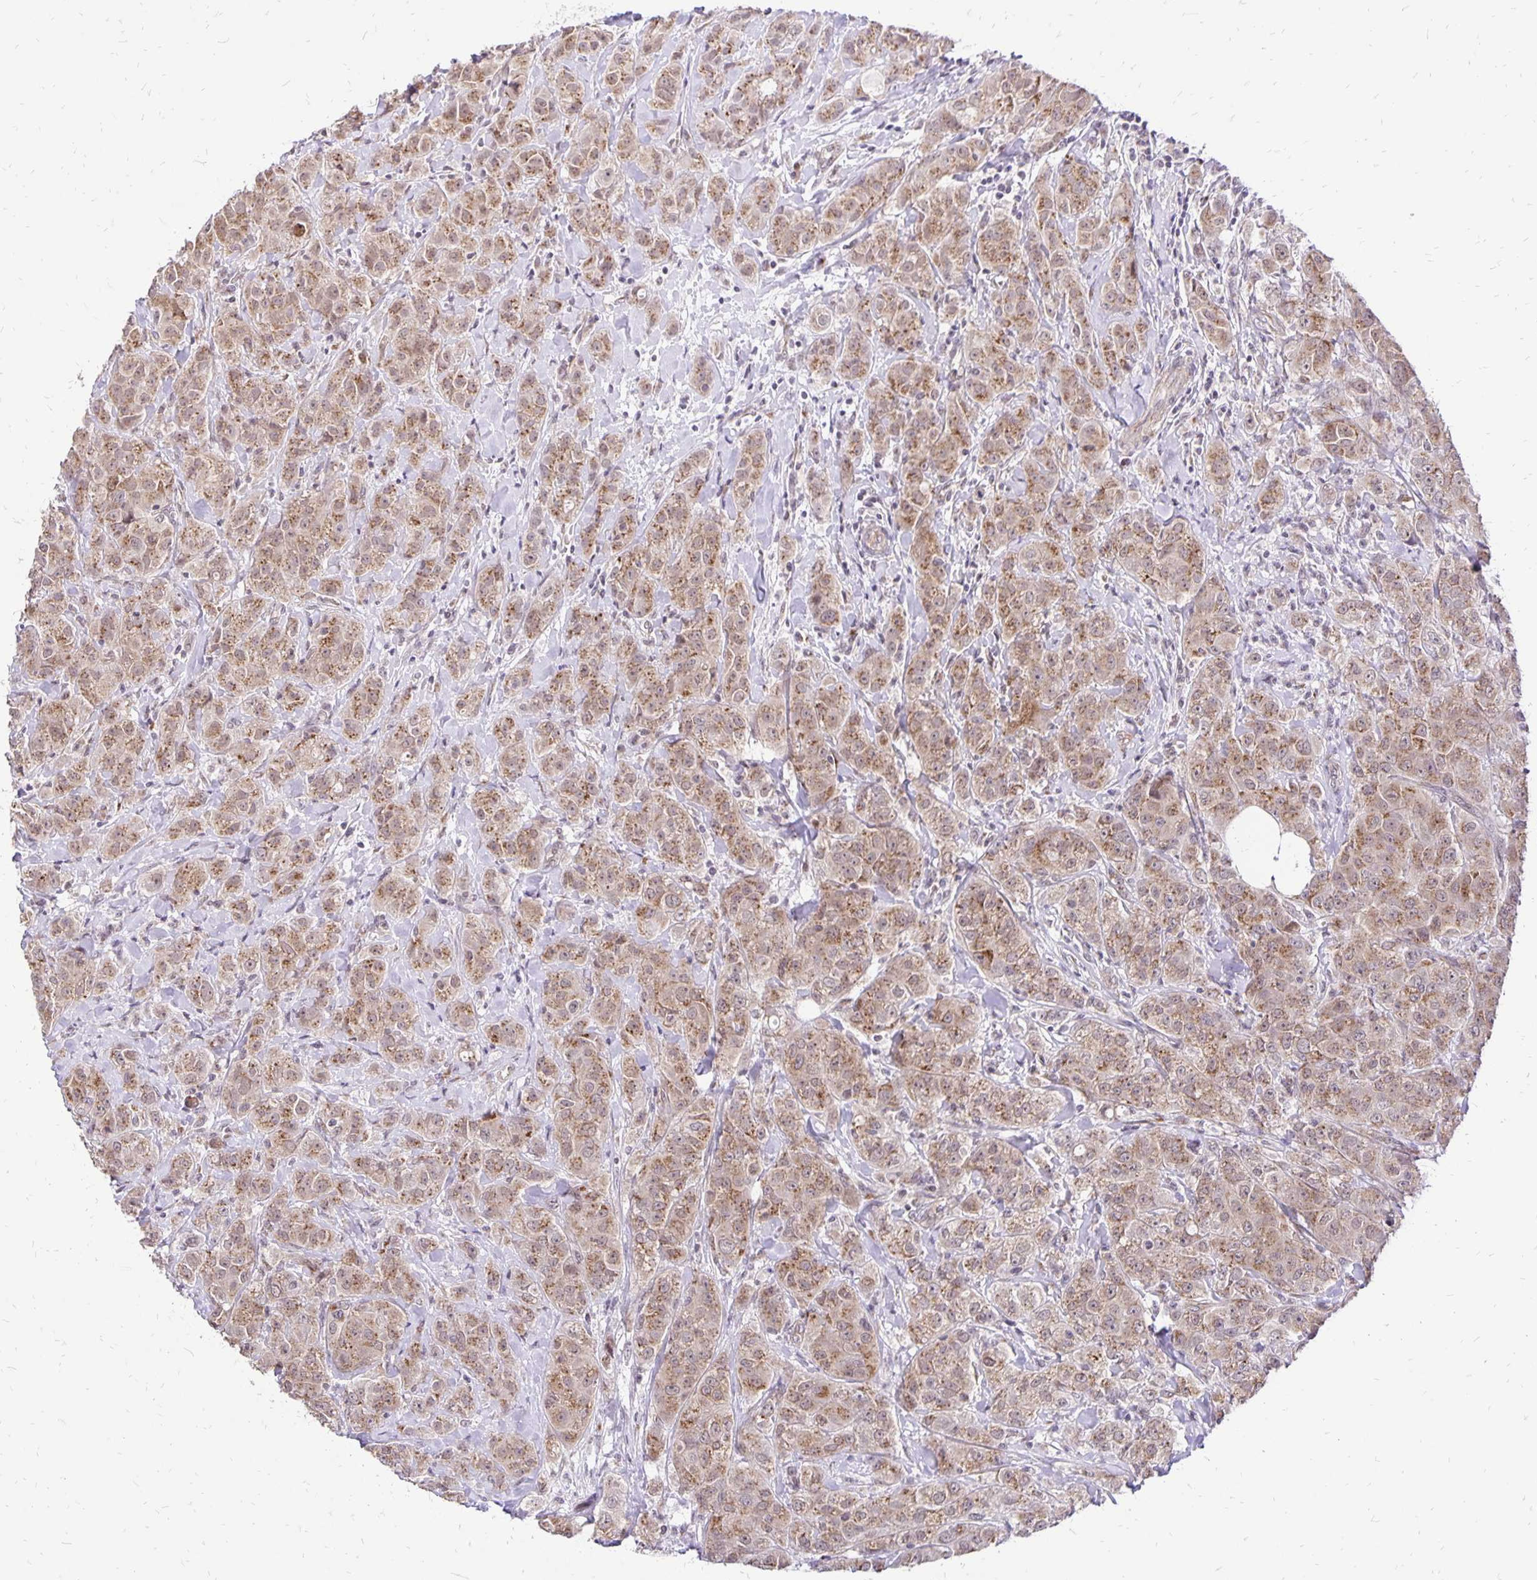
{"staining": {"intensity": "moderate", "quantity": ">75%", "location": "cytoplasmic/membranous"}, "tissue": "breast cancer", "cell_type": "Tumor cells", "image_type": "cancer", "snomed": [{"axis": "morphology", "description": "Normal tissue, NOS"}, {"axis": "morphology", "description": "Duct carcinoma"}, {"axis": "topography", "description": "Breast"}], "caption": "Immunohistochemical staining of invasive ductal carcinoma (breast) shows medium levels of moderate cytoplasmic/membranous staining in approximately >75% of tumor cells.", "gene": "GOLGA5", "patient": {"sex": "female", "age": 43}}